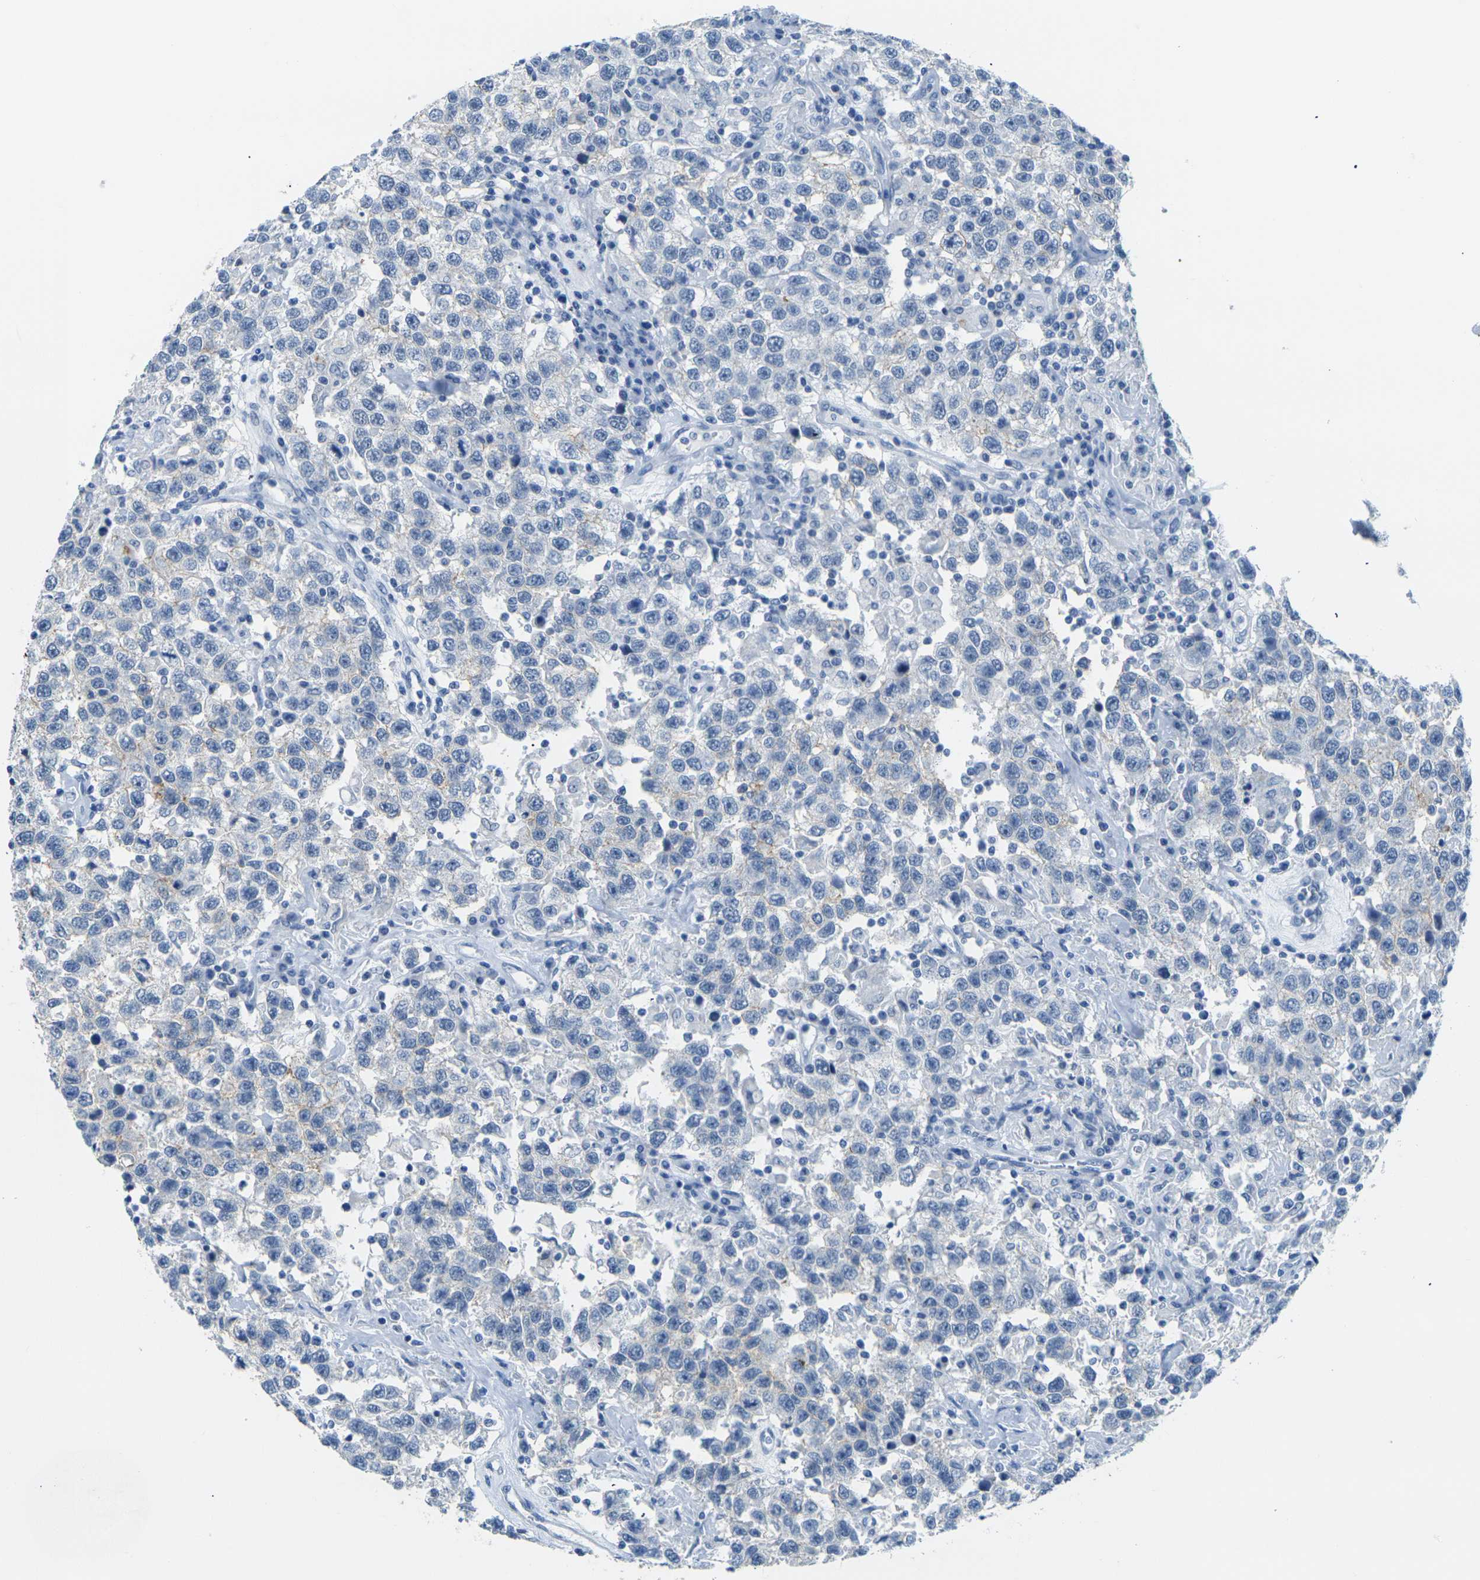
{"staining": {"intensity": "negative", "quantity": "none", "location": "none"}, "tissue": "testis cancer", "cell_type": "Tumor cells", "image_type": "cancer", "snomed": [{"axis": "morphology", "description": "Seminoma, NOS"}, {"axis": "topography", "description": "Testis"}], "caption": "The histopathology image displays no staining of tumor cells in testis seminoma.", "gene": "CLDN7", "patient": {"sex": "male", "age": 41}}